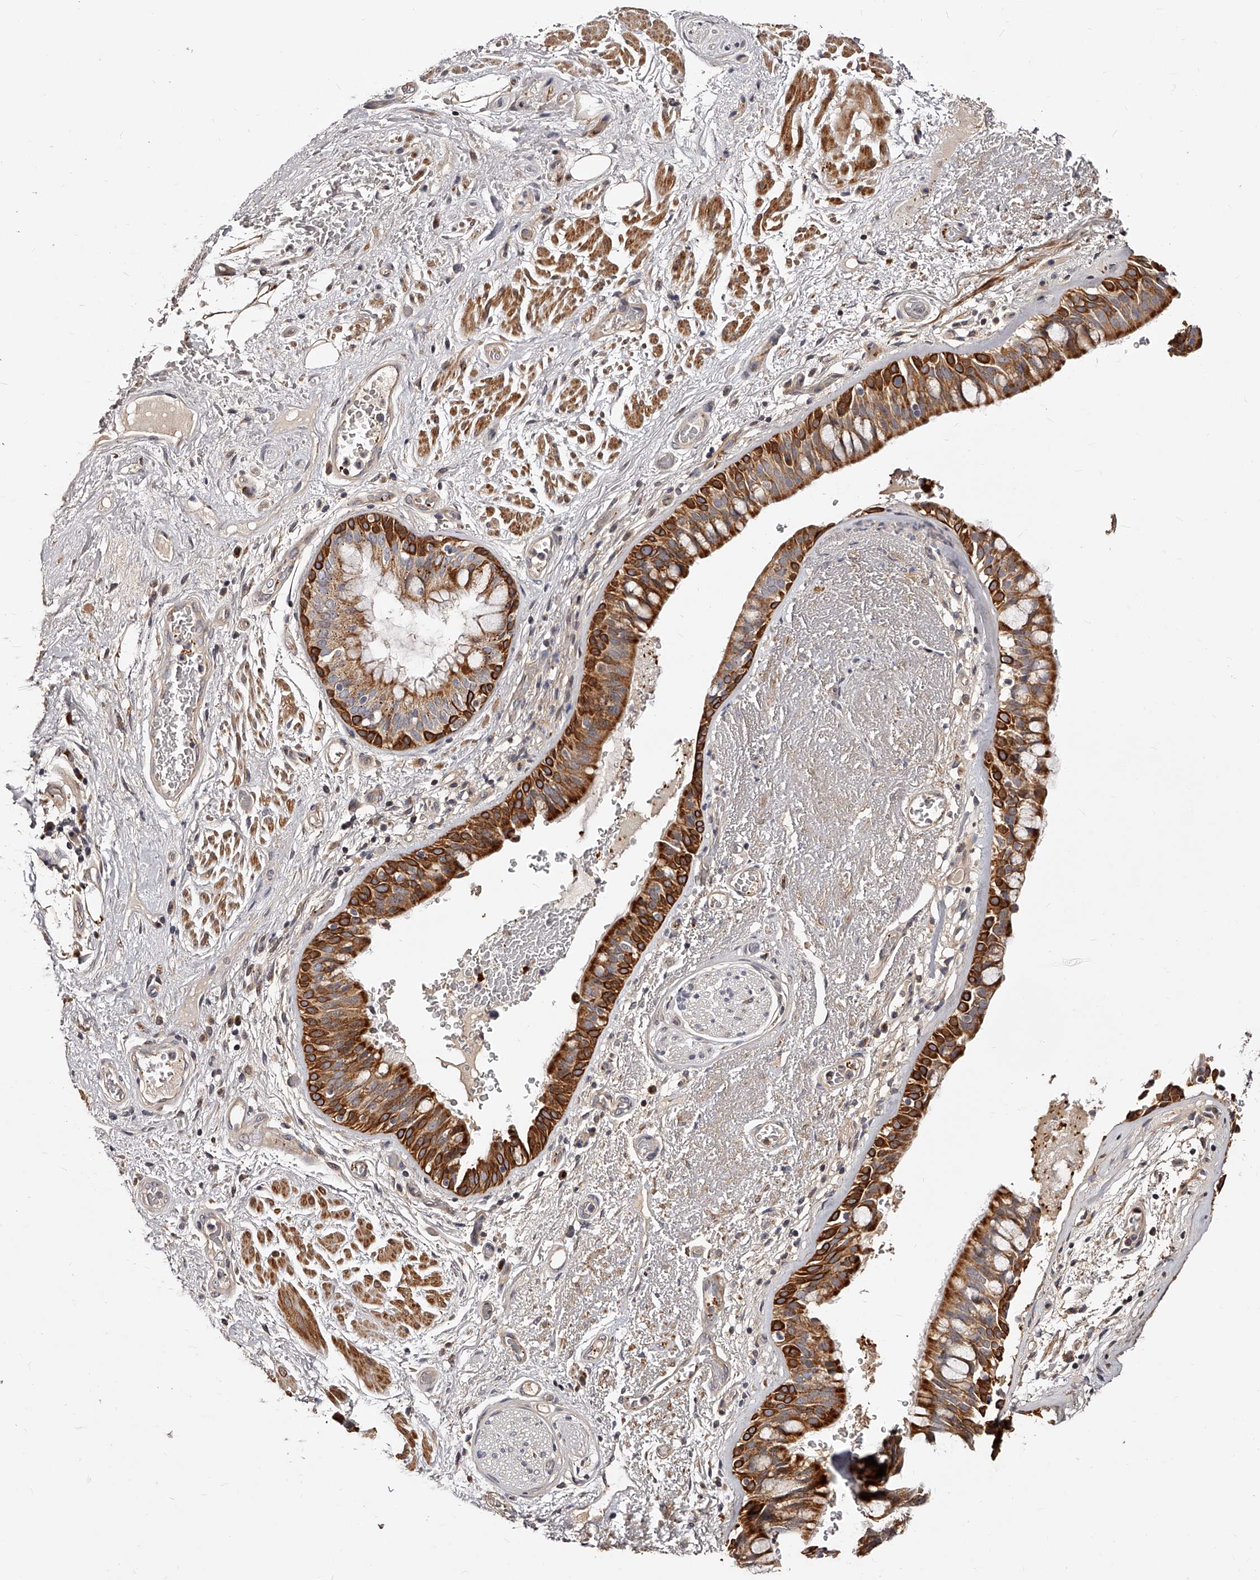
{"staining": {"intensity": "strong", "quantity": ">75%", "location": "cytoplasmic/membranous"}, "tissue": "bronchus", "cell_type": "Respiratory epithelial cells", "image_type": "normal", "snomed": [{"axis": "morphology", "description": "Normal tissue, NOS"}, {"axis": "morphology", "description": "Squamous cell carcinoma, NOS"}, {"axis": "topography", "description": "Lymph node"}, {"axis": "topography", "description": "Bronchus"}, {"axis": "topography", "description": "Lung"}], "caption": "This photomicrograph exhibits unremarkable bronchus stained with immunohistochemistry (IHC) to label a protein in brown. The cytoplasmic/membranous of respiratory epithelial cells show strong positivity for the protein. Nuclei are counter-stained blue.", "gene": "ZNF502", "patient": {"sex": "male", "age": 66}}